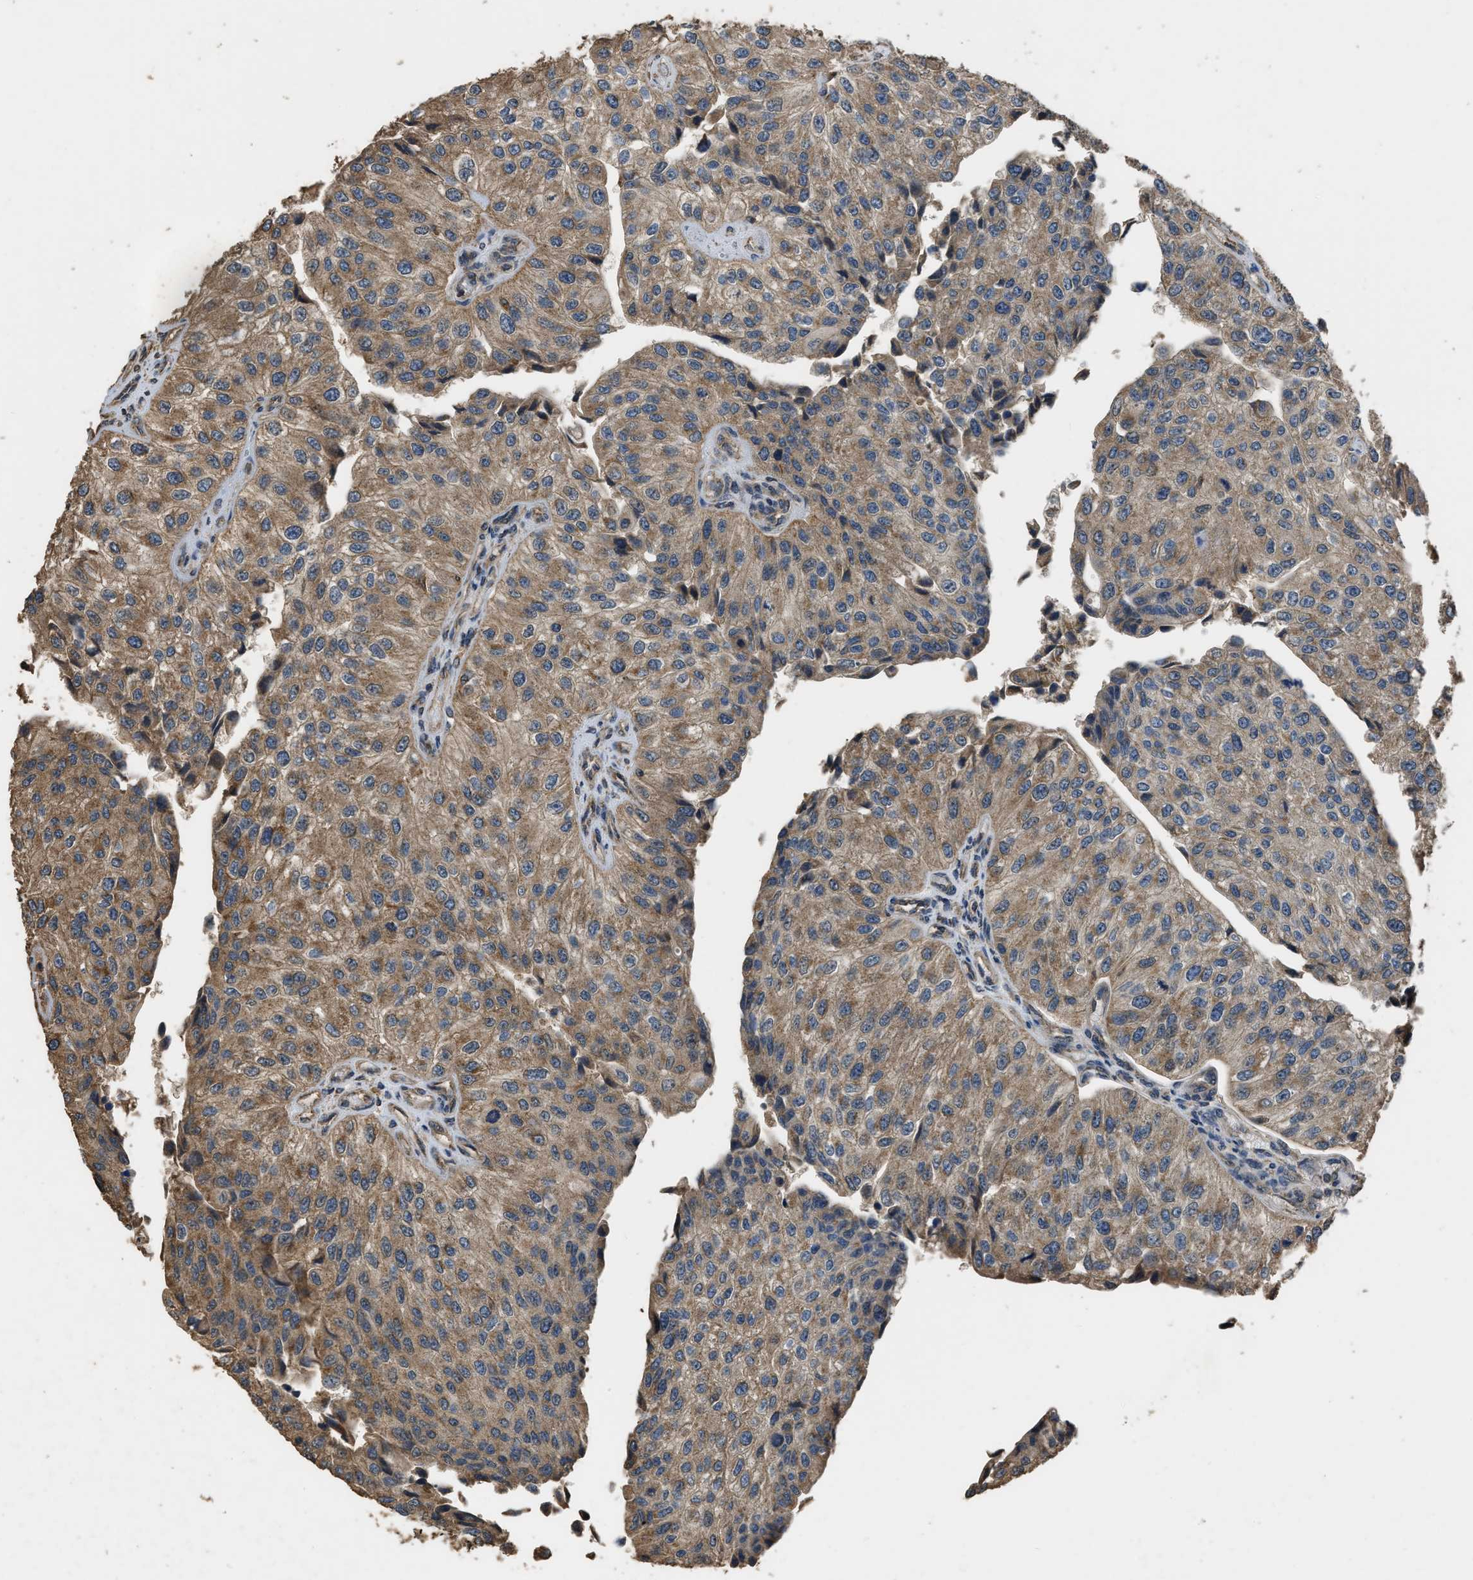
{"staining": {"intensity": "moderate", "quantity": ">75%", "location": "cytoplasmic/membranous"}, "tissue": "urothelial cancer", "cell_type": "Tumor cells", "image_type": "cancer", "snomed": [{"axis": "morphology", "description": "Urothelial carcinoma, High grade"}, {"axis": "topography", "description": "Kidney"}, {"axis": "topography", "description": "Urinary bladder"}], "caption": "Immunohistochemistry (IHC) image of human urothelial cancer stained for a protein (brown), which demonstrates medium levels of moderate cytoplasmic/membranous staining in approximately >75% of tumor cells.", "gene": "DENND6B", "patient": {"sex": "male", "age": 77}}